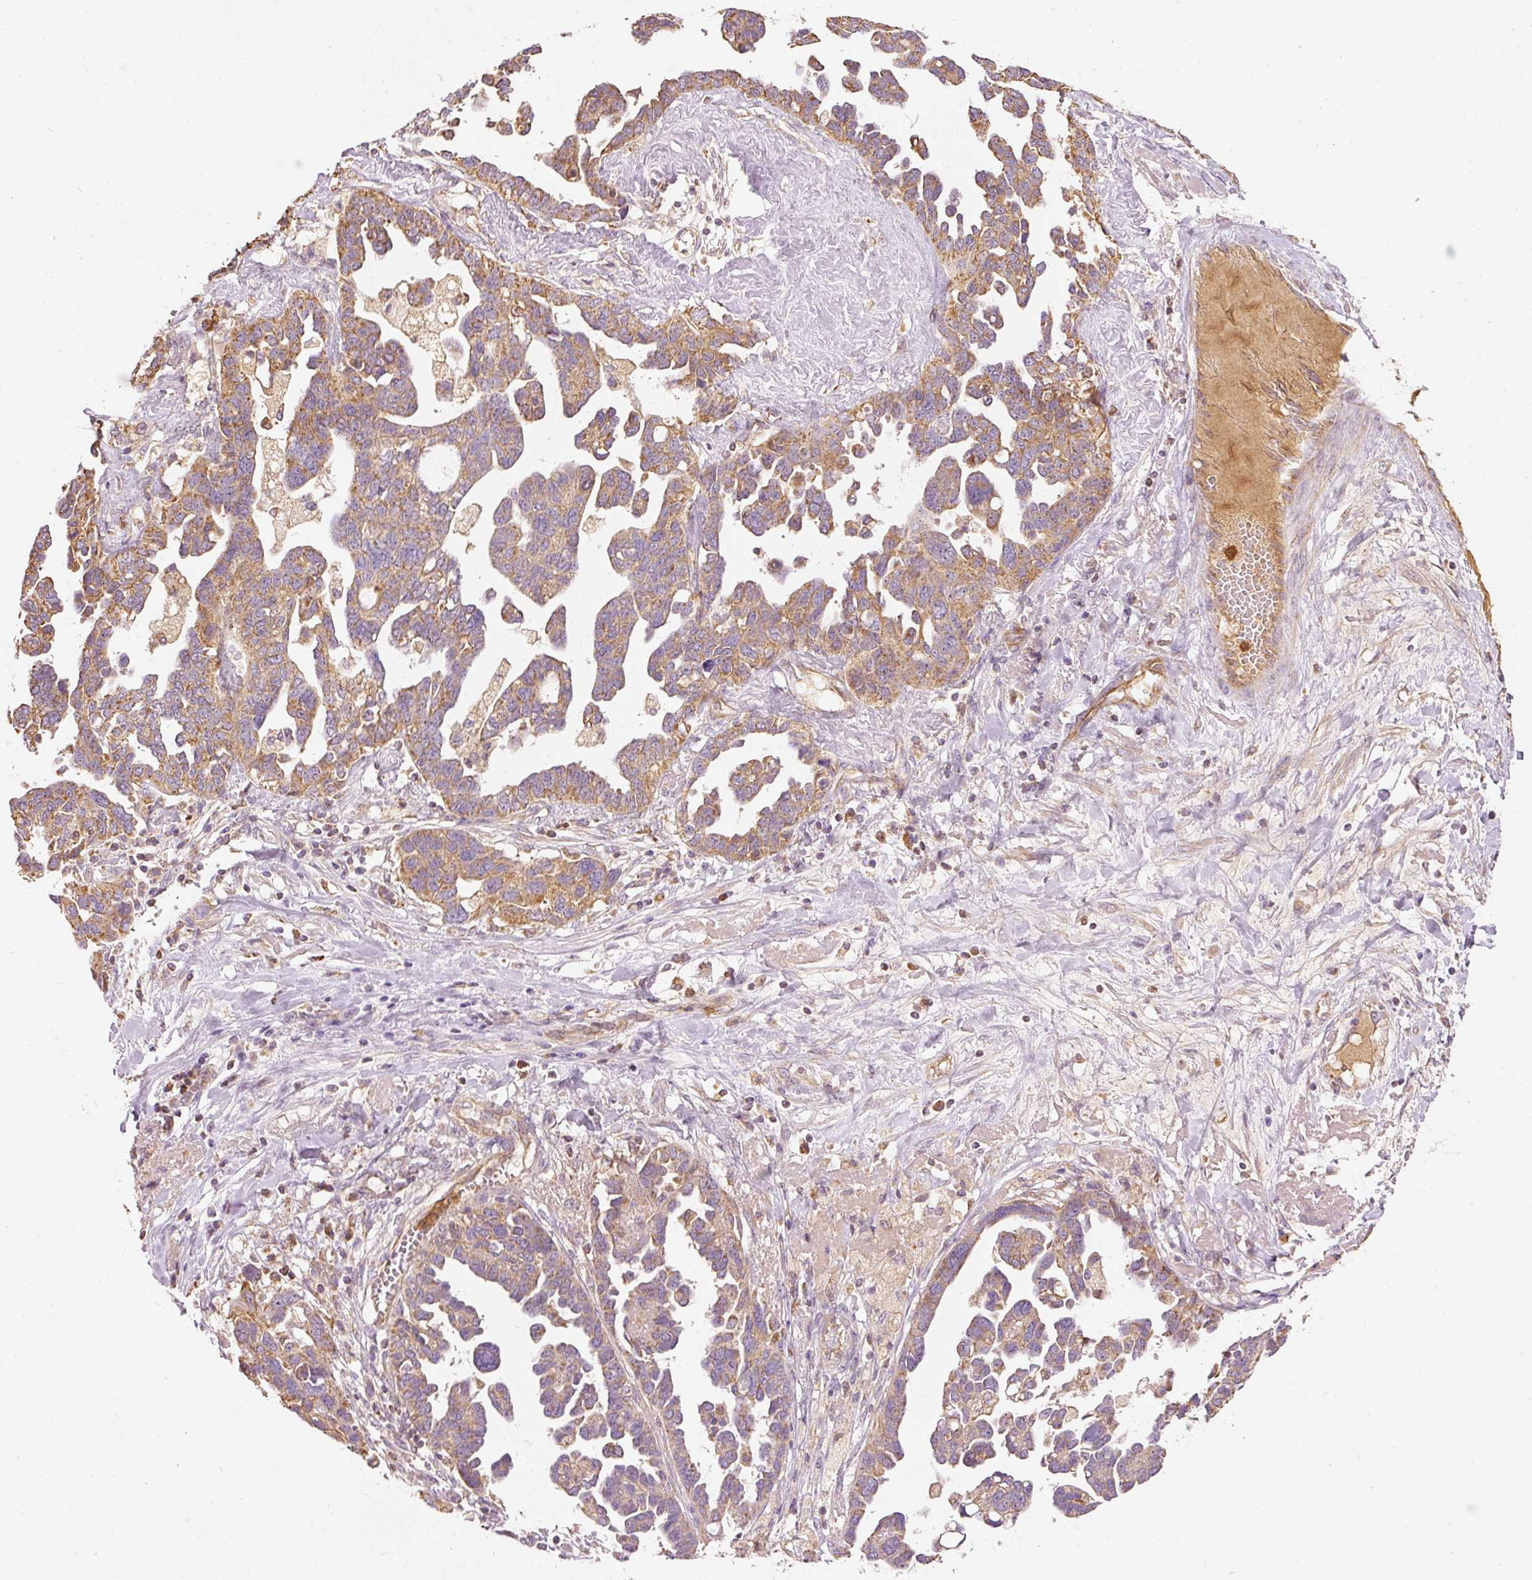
{"staining": {"intensity": "moderate", "quantity": ">75%", "location": "cytoplasmic/membranous"}, "tissue": "ovarian cancer", "cell_type": "Tumor cells", "image_type": "cancer", "snomed": [{"axis": "morphology", "description": "Cystadenocarcinoma, serous, NOS"}, {"axis": "topography", "description": "Ovary"}], "caption": "Ovarian cancer (serous cystadenocarcinoma) tissue reveals moderate cytoplasmic/membranous positivity in approximately >75% of tumor cells, visualized by immunohistochemistry.", "gene": "PSENEN", "patient": {"sex": "female", "age": 54}}